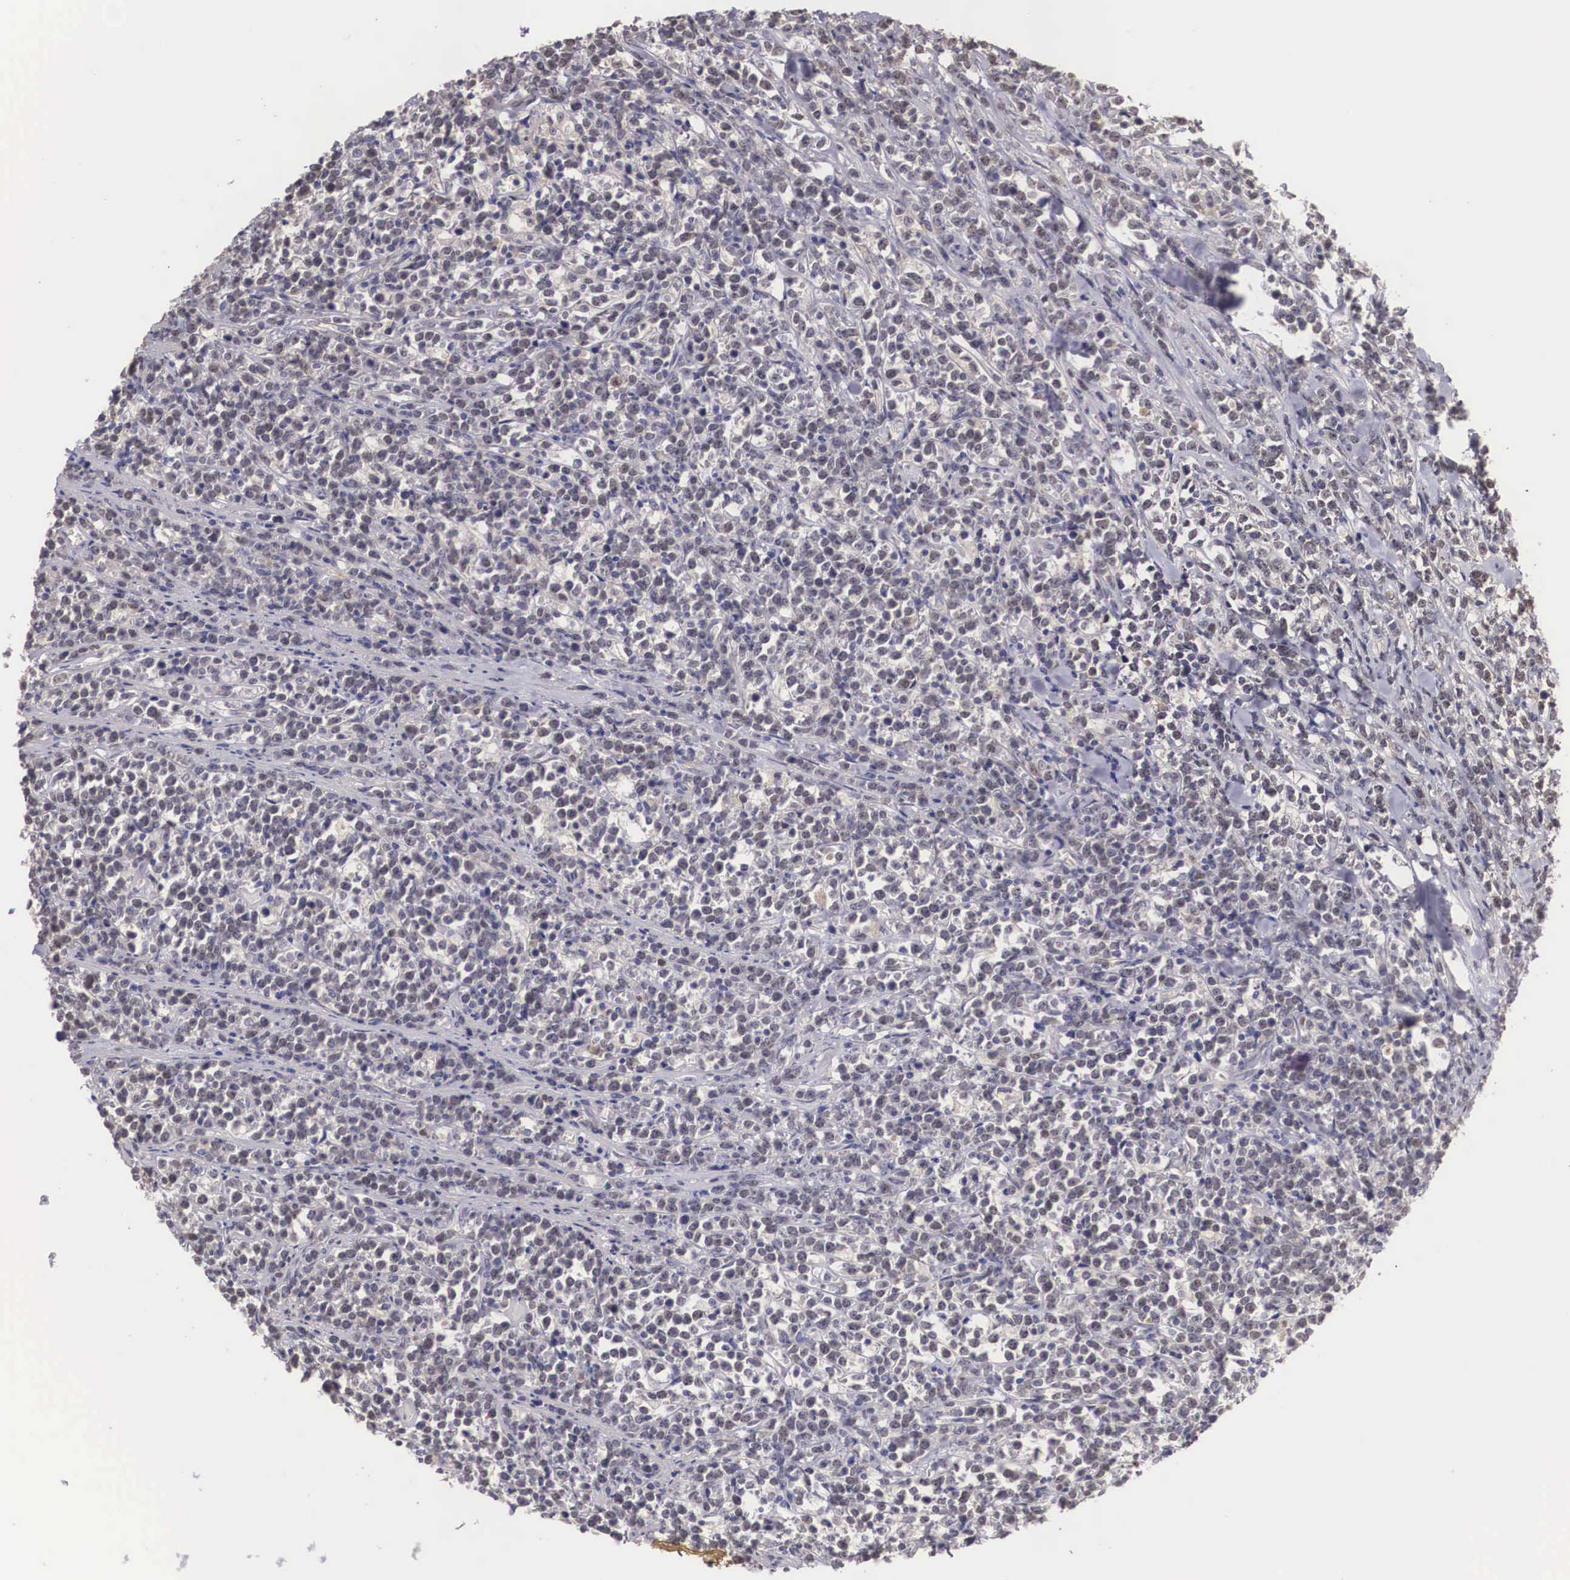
{"staining": {"intensity": "negative", "quantity": "none", "location": "none"}, "tissue": "lymphoma", "cell_type": "Tumor cells", "image_type": "cancer", "snomed": [{"axis": "morphology", "description": "Malignant lymphoma, non-Hodgkin's type, High grade"}, {"axis": "topography", "description": "Small intestine"}, {"axis": "topography", "description": "Colon"}], "caption": "An image of lymphoma stained for a protein shows no brown staining in tumor cells.", "gene": "ENOX2", "patient": {"sex": "male", "age": 8}}